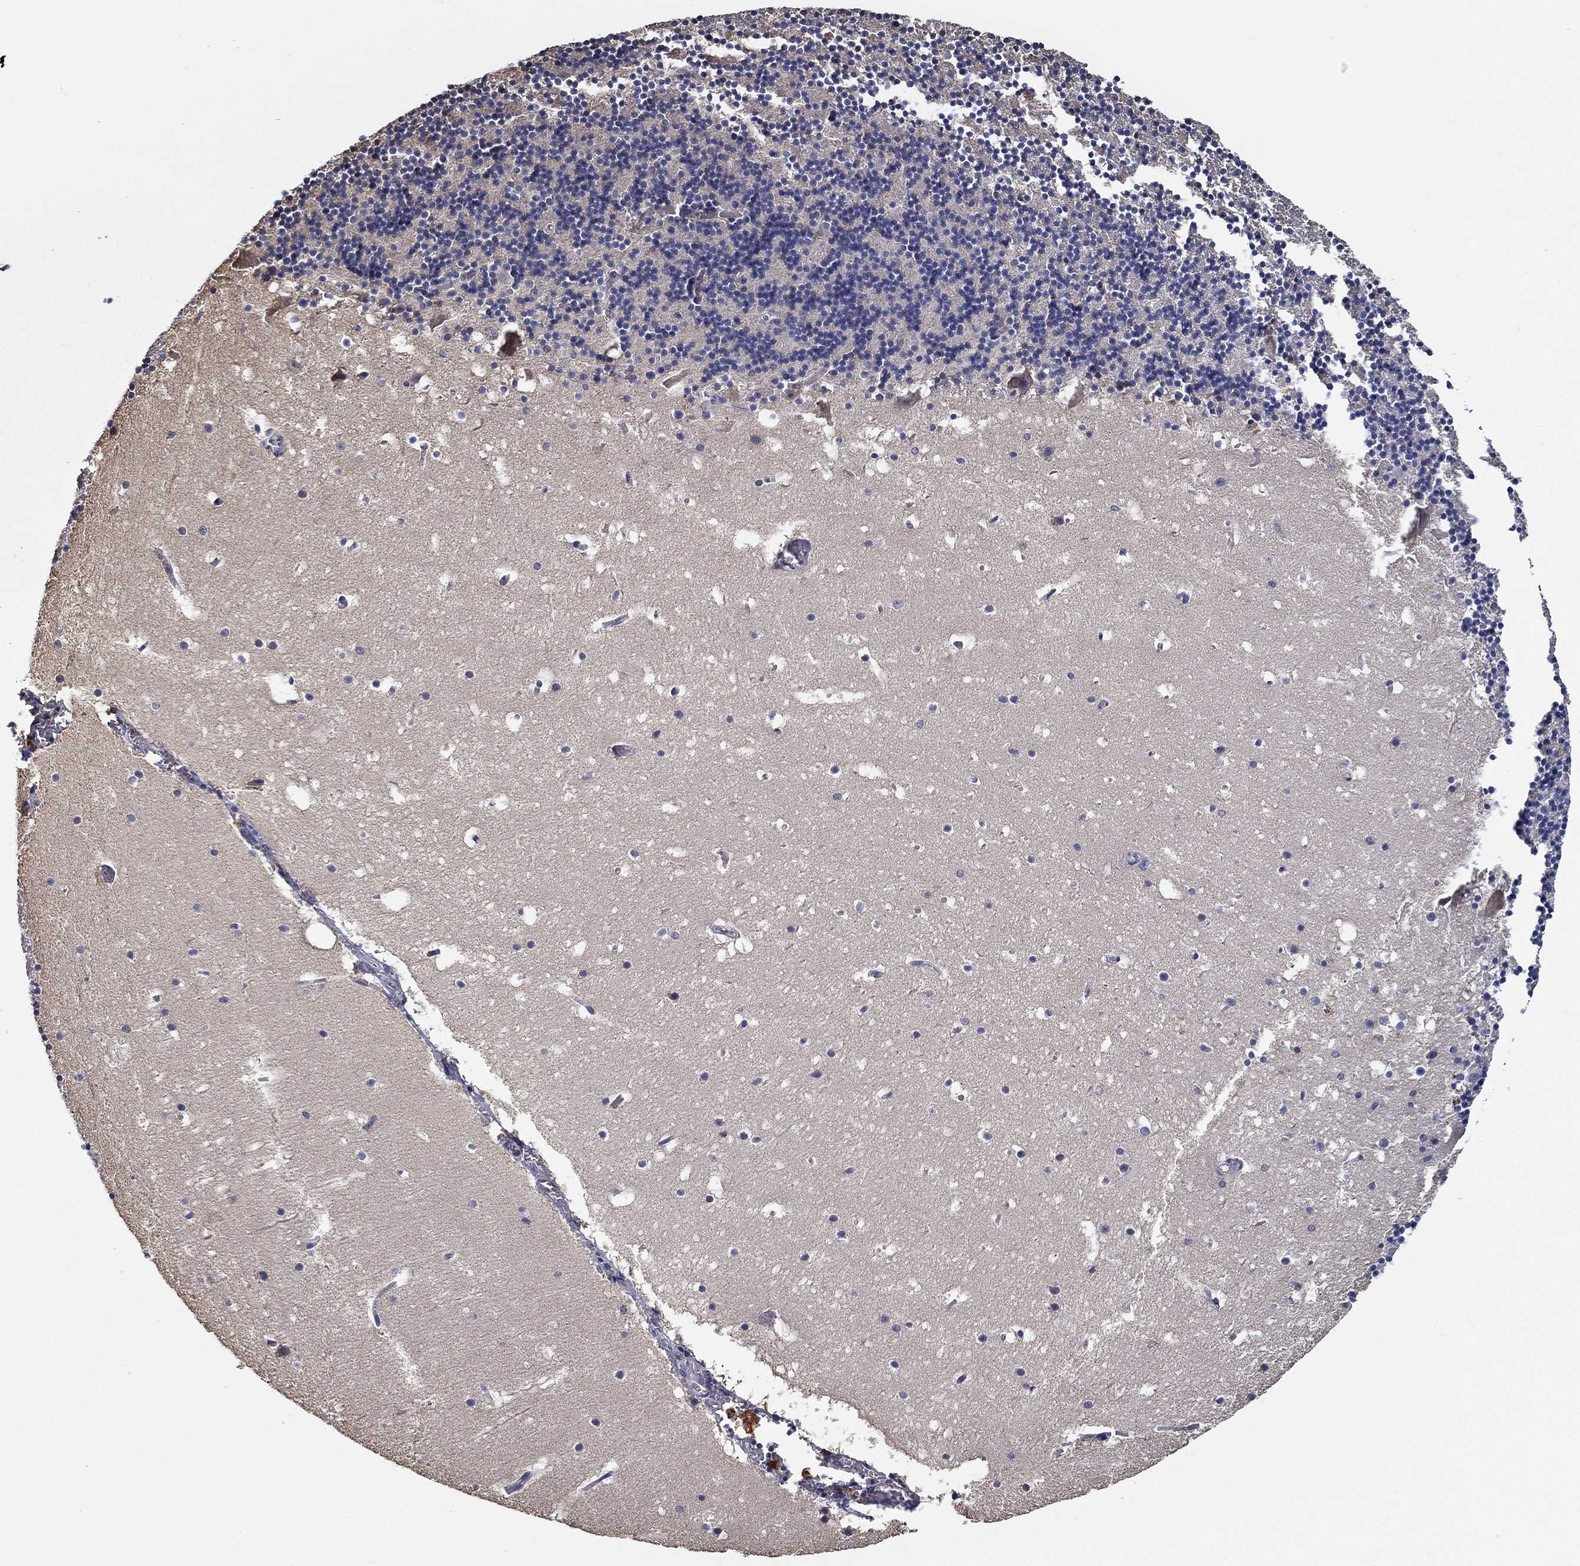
{"staining": {"intensity": "negative", "quantity": "none", "location": "none"}, "tissue": "cerebellum", "cell_type": "Cells in granular layer", "image_type": "normal", "snomed": [{"axis": "morphology", "description": "Normal tissue, NOS"}, {"axis": "topography", "description": "Cerebellum"}], "caption": "Immunohistochemical staining of unremarkable cerebellum demonstrates no significant staining in cells in granular layer.", "gene": "IL10", "patient": {"sex": "male", "age": 37}}